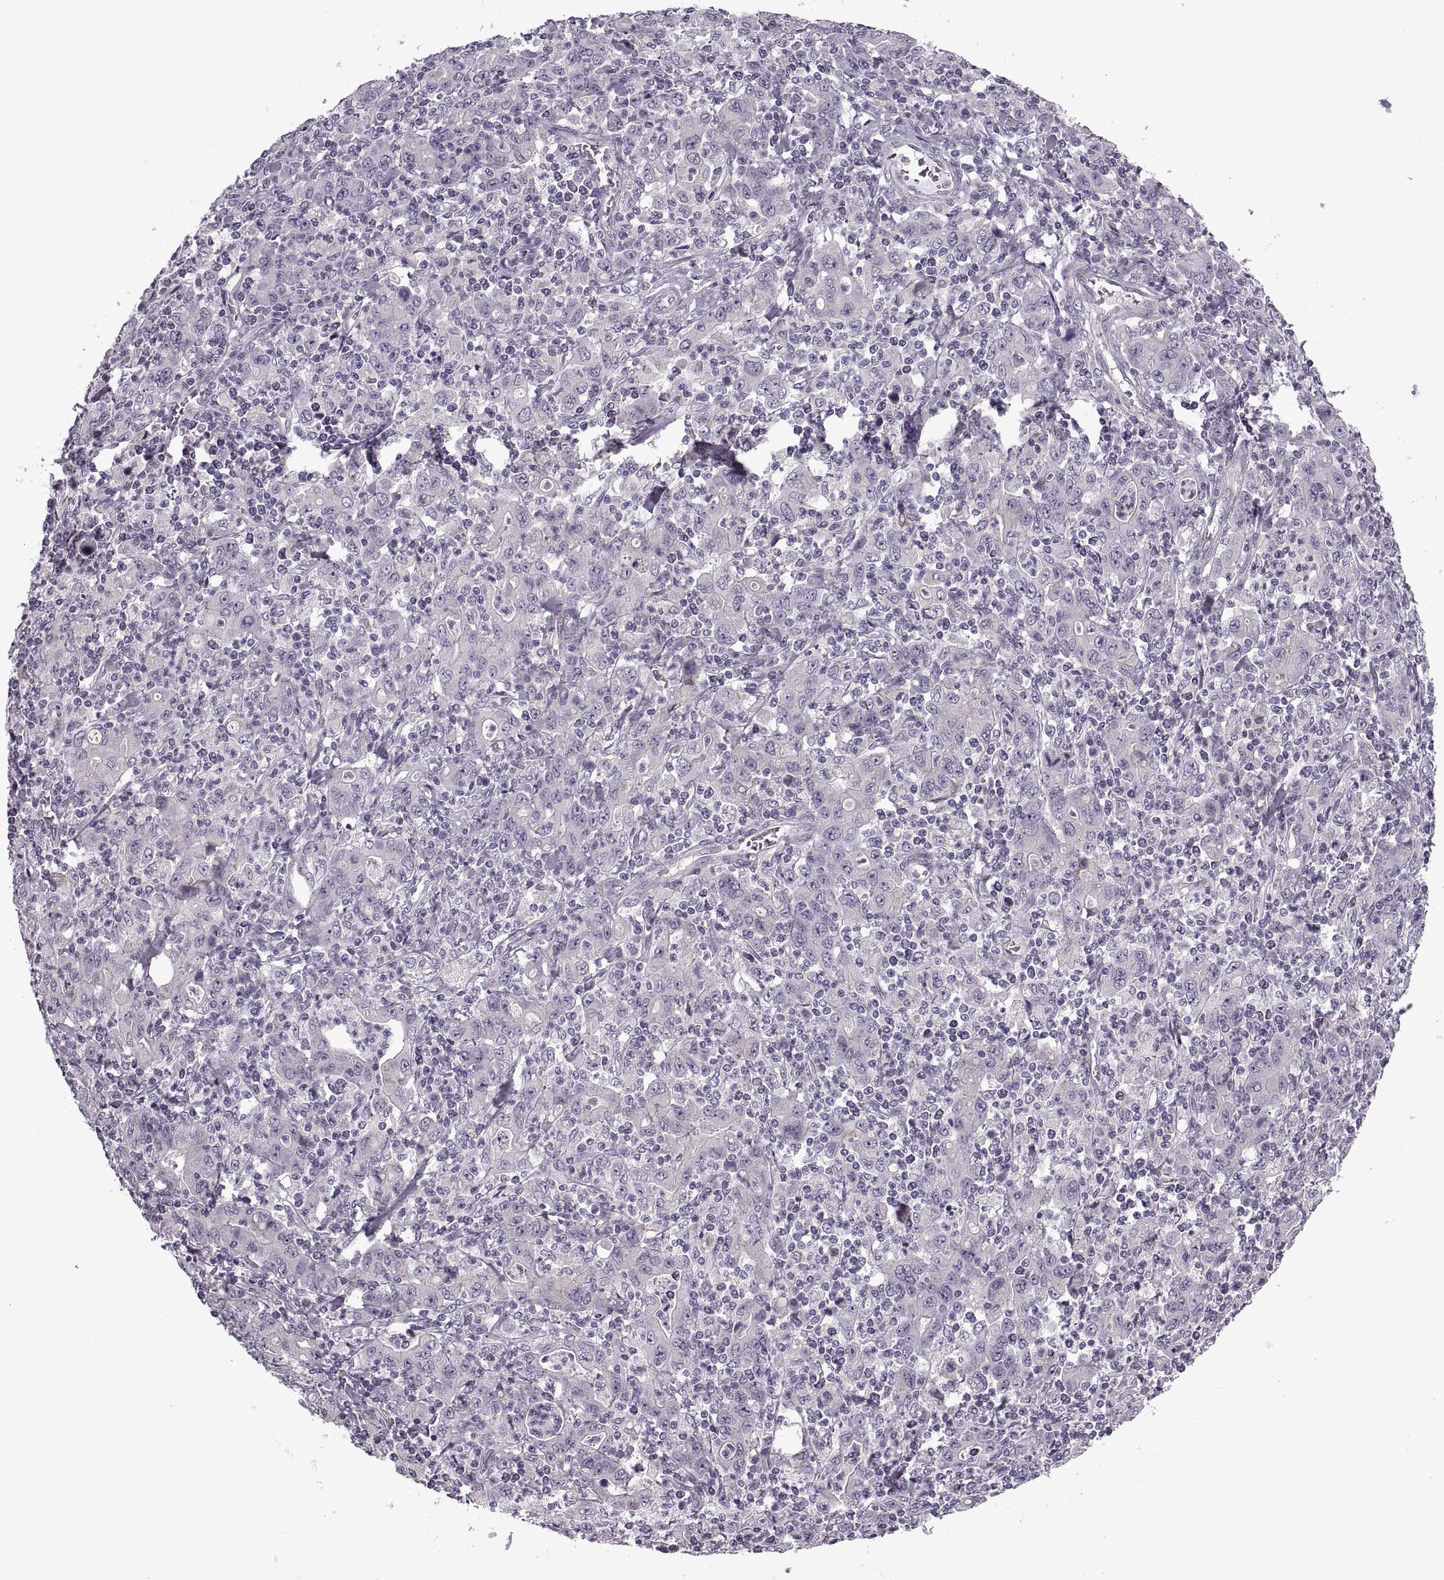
{"staining": {"intensity": "negative", "quantity": "none", "location": "none"}, "tissue": "stomach cancer", "cell_type": "Tumor cells", "image_type": "cancer", "snomed": [{"axis": "morphology", "description": "Adenocarcinoma, NOS"}, {"axis": "topography", "description": "Stomach, upper"}], "caption": "Tumor cells are negative for brown protein staining in stomach adenocarcinoma. (Brightfield microscopy of DAB (3,3'-diaminobenzidine) immunohistochemistry (IHC) at high magnification).", "gene": "RIPK4", "patient": {"sex": "male", "age": 69}}